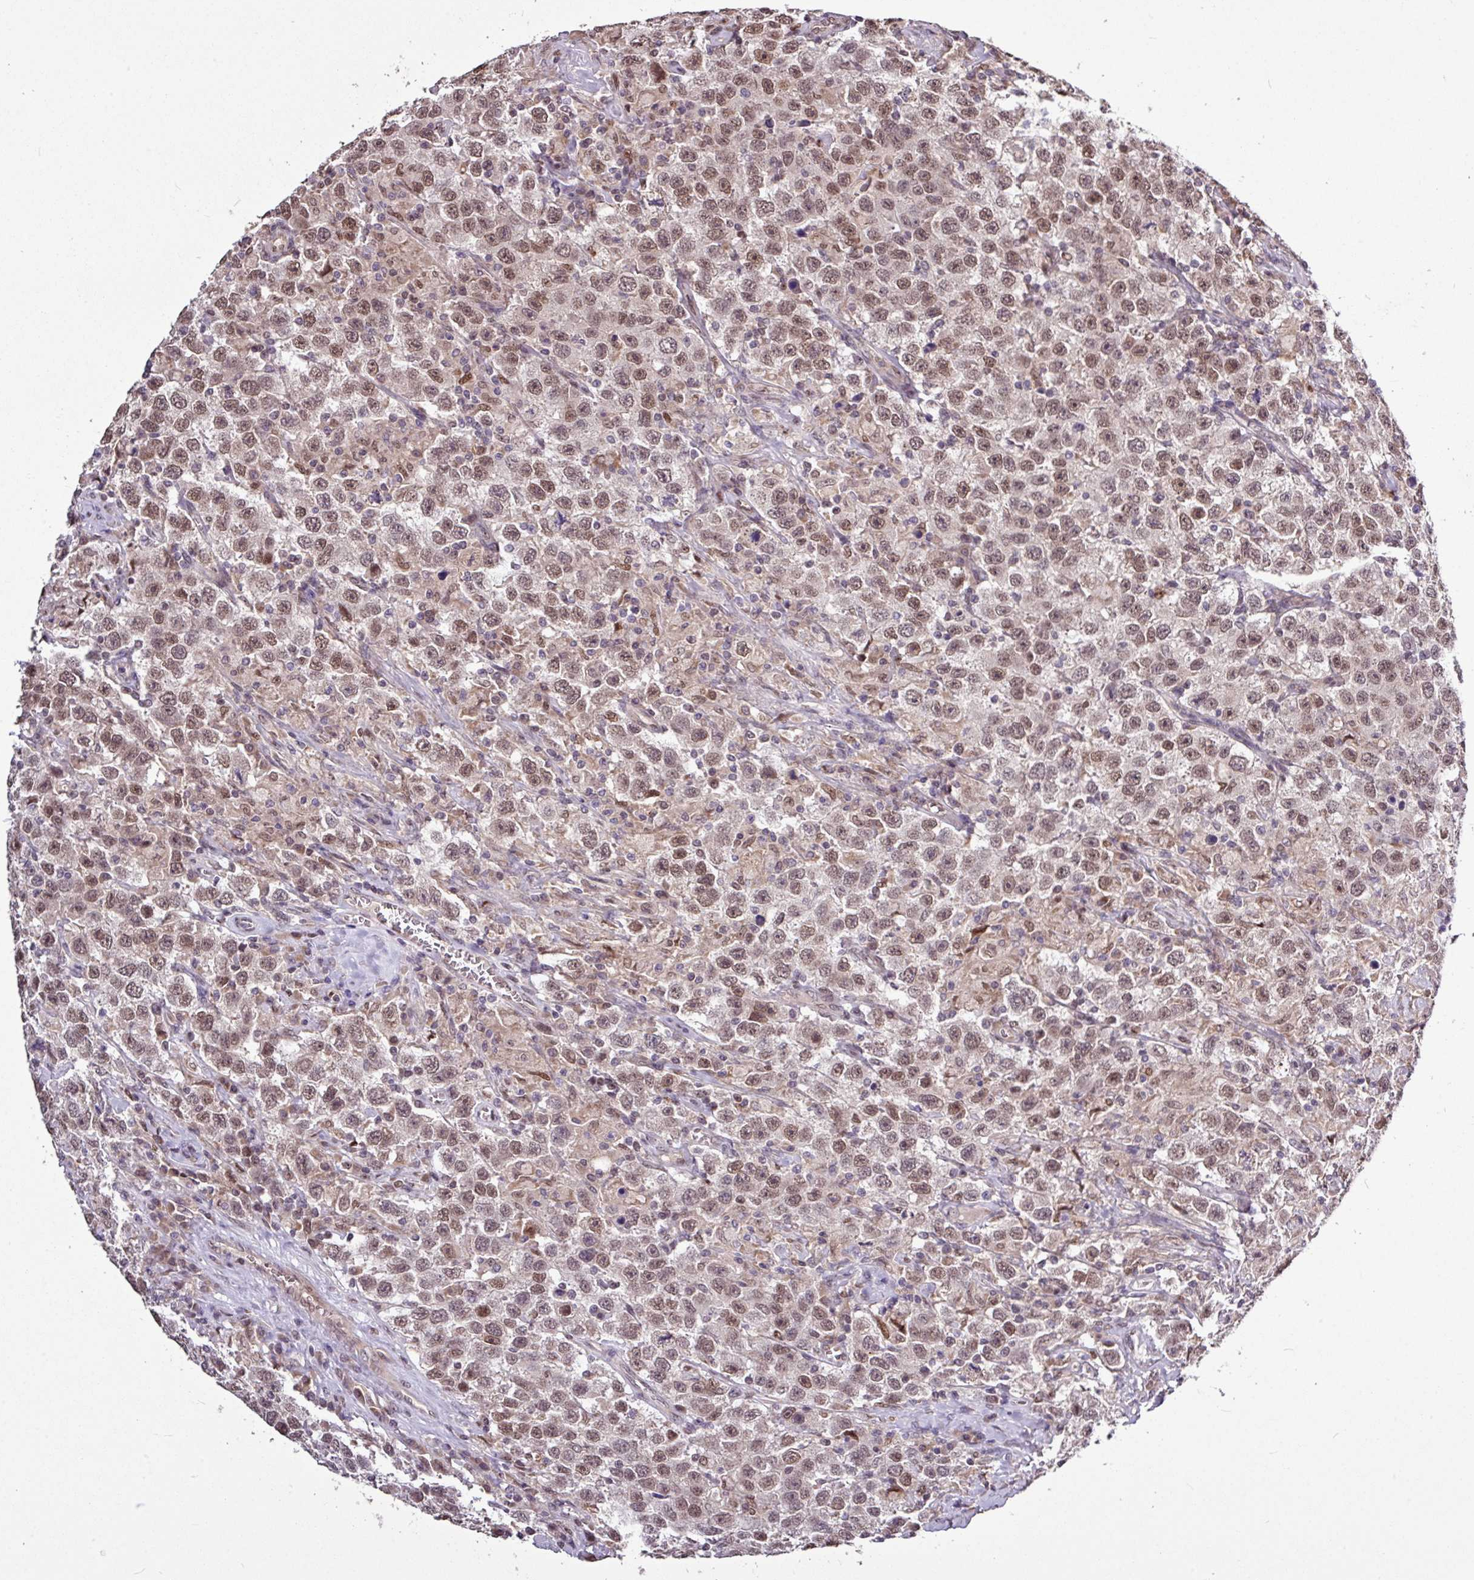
{"staining": {"intensity": "moderate", "quantity": "25%-75%", "location": "nuclear"}, "tissue": "testis cancer", "cell_type": "Tumor cells", "image_type": "cancer", "snomed": [{"axis": "morphology", "description": "Seminoma, NOS"}, {"axis": "topography", "description": "Testis"}], "caption": "Seminoma (testis) tissue reveals moderate nuclear expression in approximately 25%-75% of tumor cells", "gene": "SKIC2", "patient": {"sex": "male", "age": 41}}